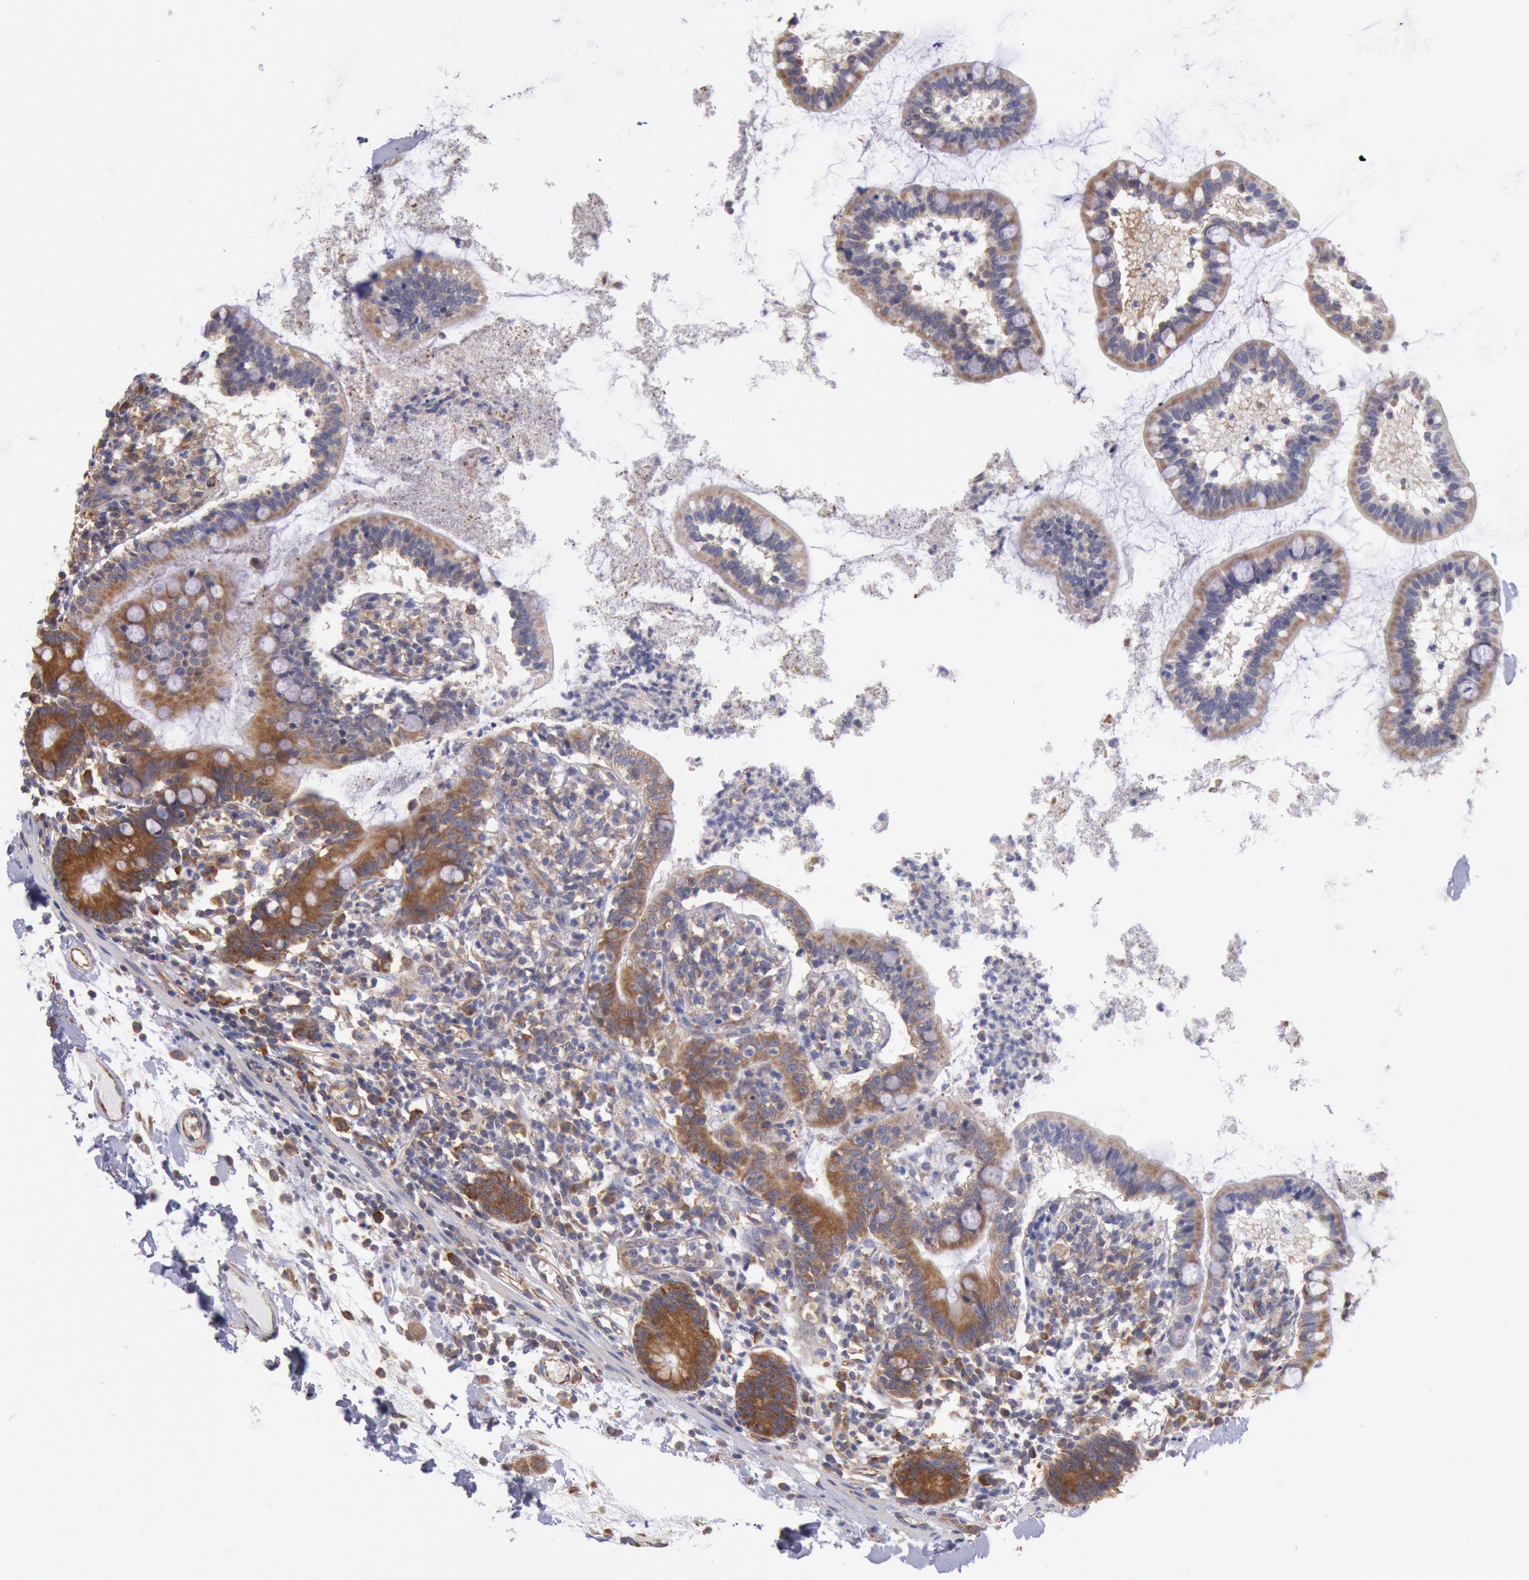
{"staining": {"intensity": "moderate", "quantity": ">75%", "location": "cytoplasmic/membranous"}, "tissue": "small intestine", "cell_type": "Glandular cells", "image_type": "normal", "snomed": [{"axis": "morphology", "description": "Normal tissue, NOS"}, {"axis": "topography", "description": "Small intestine"}], "caption": "Protein staining reveals moderate cytoplasmic/membranous staining in about >75% of glandular cells in unremarkable small intestine.", "gene": "DRG1", "patient": {"sex": "female", "age": 61}}